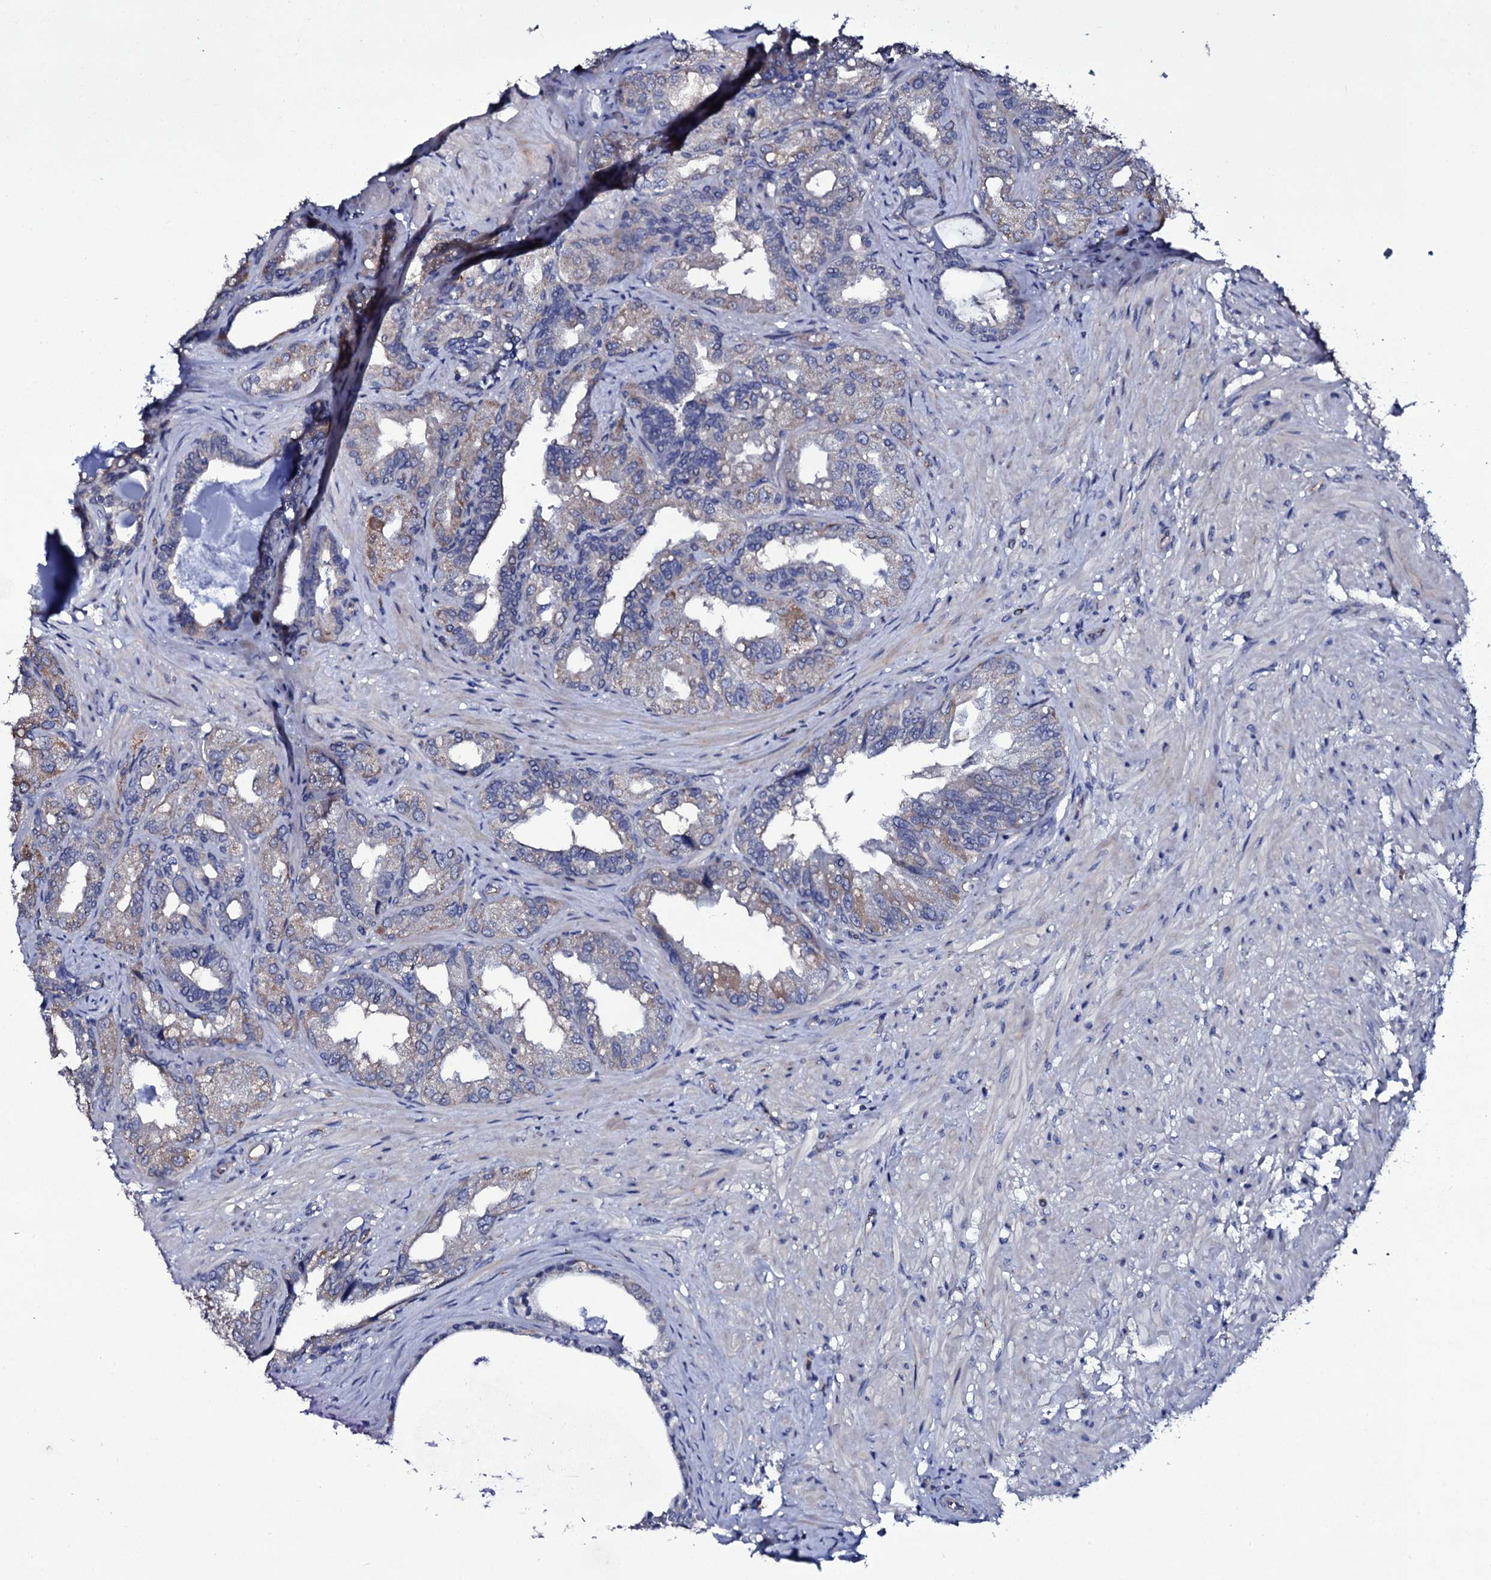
{"staining": {"intensity": "weak", "quantity": "<25%", "location": "cytoplasmic/membranous"}, "tissue": "seminal vesicle", "cell_type": "Glandular cells", "image_type": "normal", "snomed": [{"axis": "morphology", "description": "Normal tissue, NOS"}, {"axis": "topography", "description": "Seminal veicle"}, {"axis": "topography", "description": "Peripheral nerve tissue"}], "caption": "High power microscopy image of an immunohistochemistry (IHC) histopathology image of benign seminal vesicle, revealing no significant positivity in glandular cells.", "gene": "BCL2L14", "patient": {"sex": "male", "age": 63}}